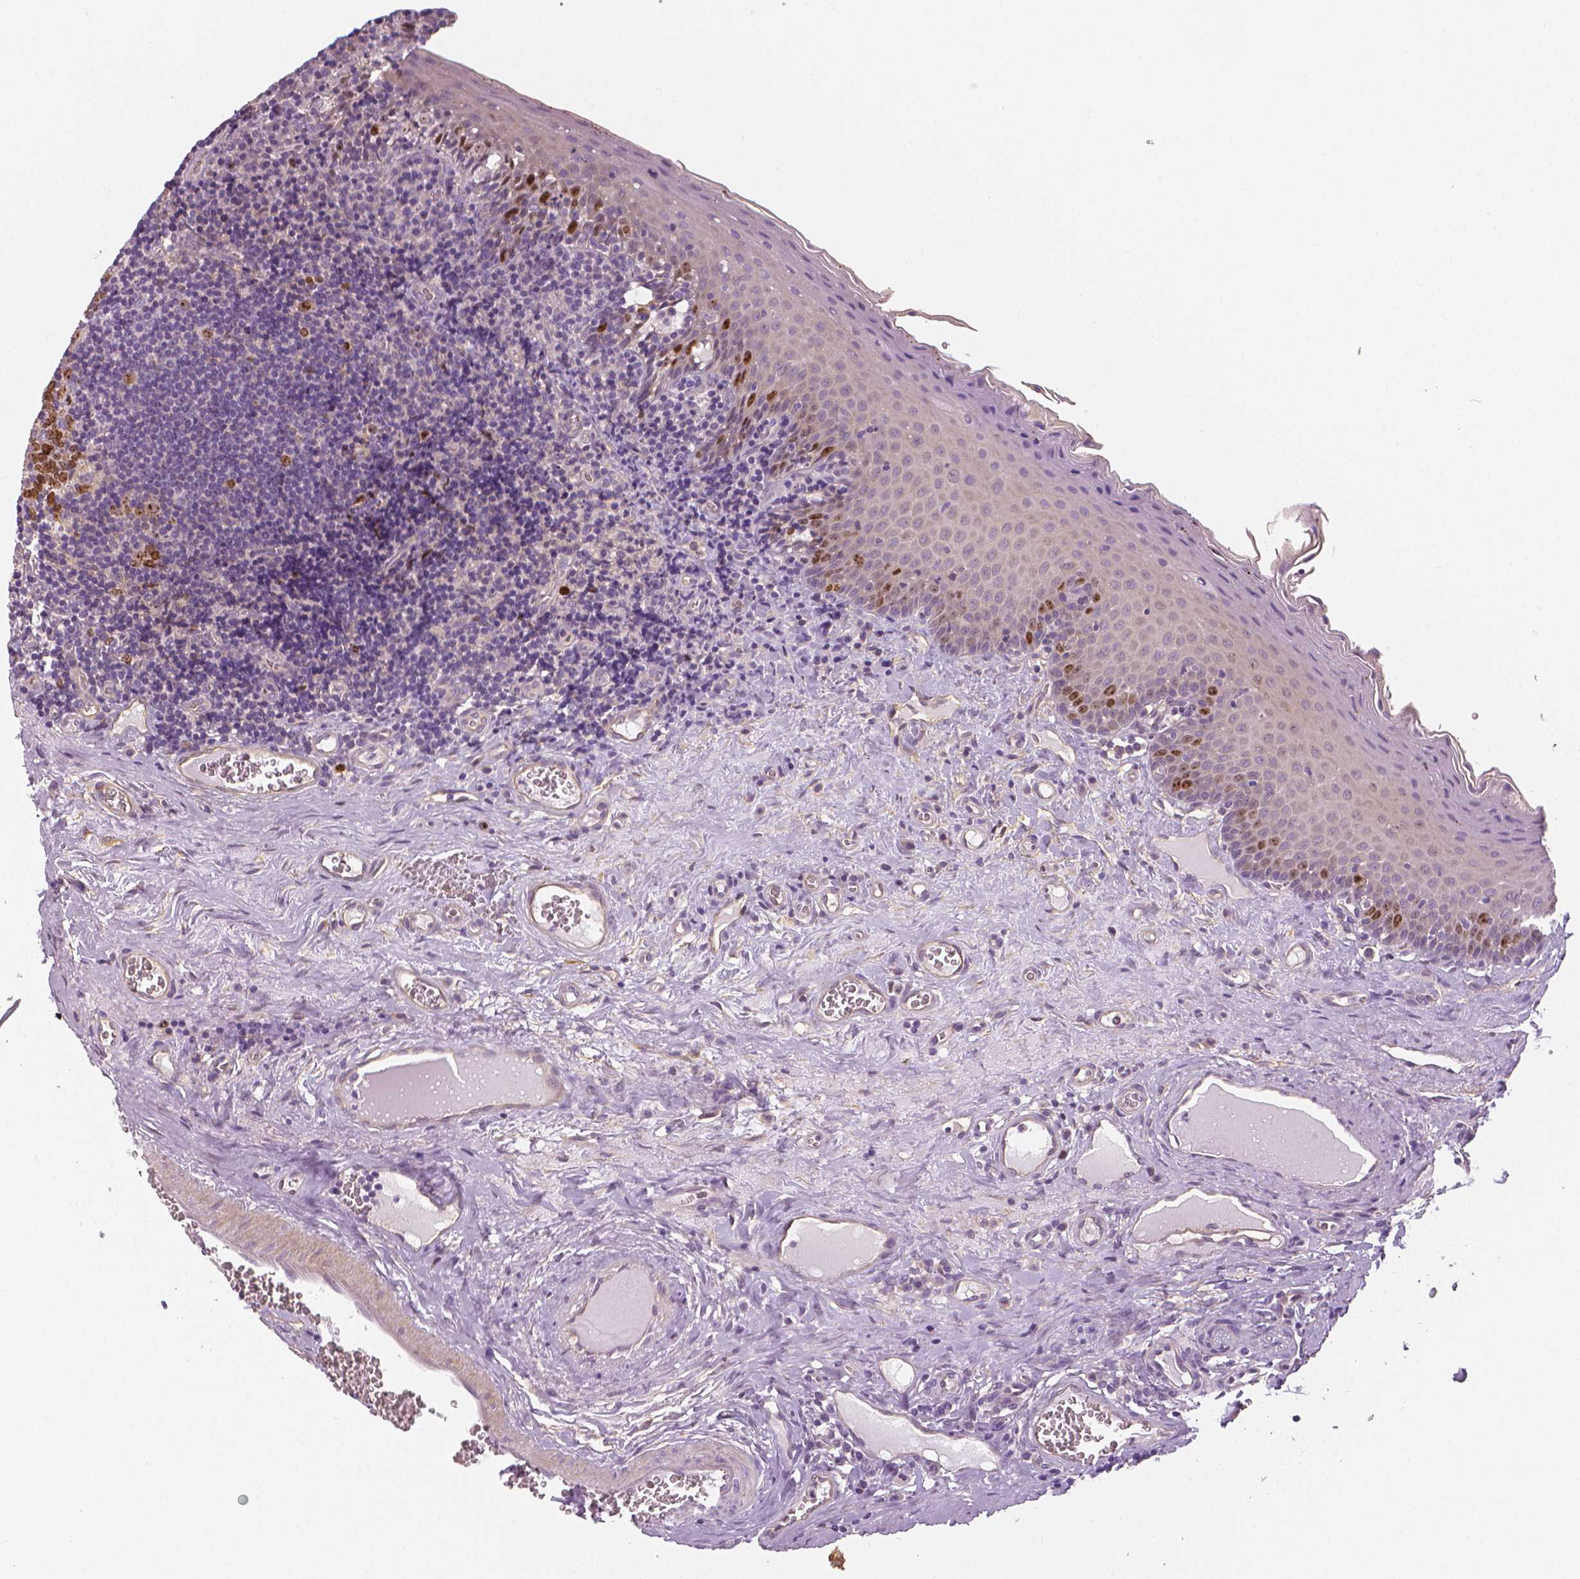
{"staining": {"intensity": "moderate", "quantity": "25%-75%", "location": "nuclear"}, "tissue": "tonsil", "cell_type": "Germinal center cells", "image_type": "normal", "snomed": [{"axis": "morphology", "description": "Normal tissue, NOS"}, {"axis": "morphology", "description": "Inflammation, NOS"}, {"axis": "topography", "description": "Tonsil"}], "caption": "Immunohistochemistry (DAB) staining of unremarkable tonsil demonstrates moderate nuclear protein staining in about 25%-75% of germinal center cells.", "gene": "MKI67", "patient": {"sex": "female", "age": 31}}